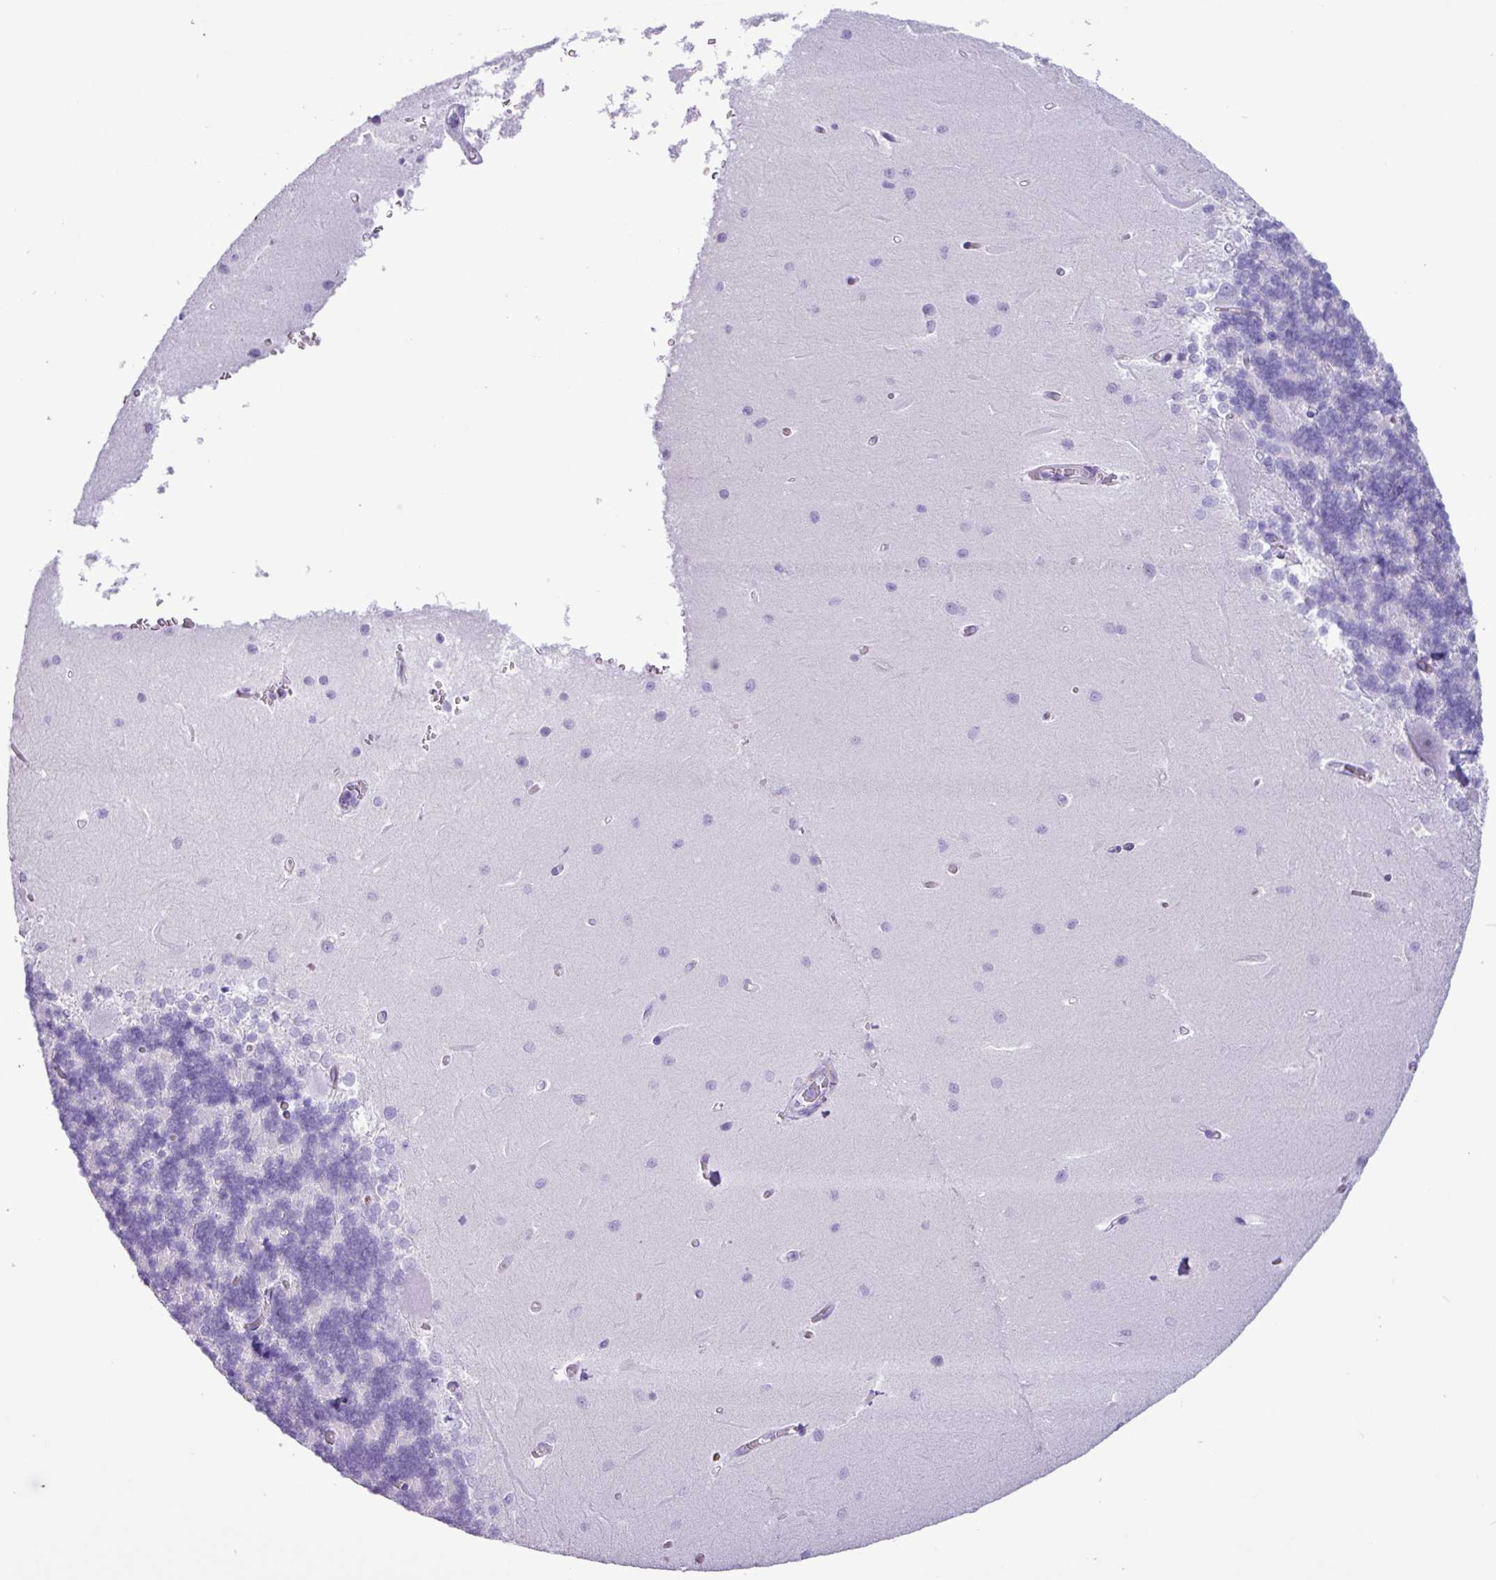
{"staining": {"intensity": "negative", "quantity": "none", "location": "none"}, "tissue": "cerebellum", "cell_type": "Cells in granular layer", "image_type": "normal", "snomed": [{"axis": "morphology", "description": "Normal tissue, NOS"}, {"axis": "topography", "description": "Cerebellum"}], "caption": "Immunohistochemistry micrograph of benign cerebellum stained for a protein (brown), which demonstrates no expression in cells in granular layer. (DAB IHC, high magnification).", "gene": "CKMT2", "patient": {"sex": "male", "age": 37}}